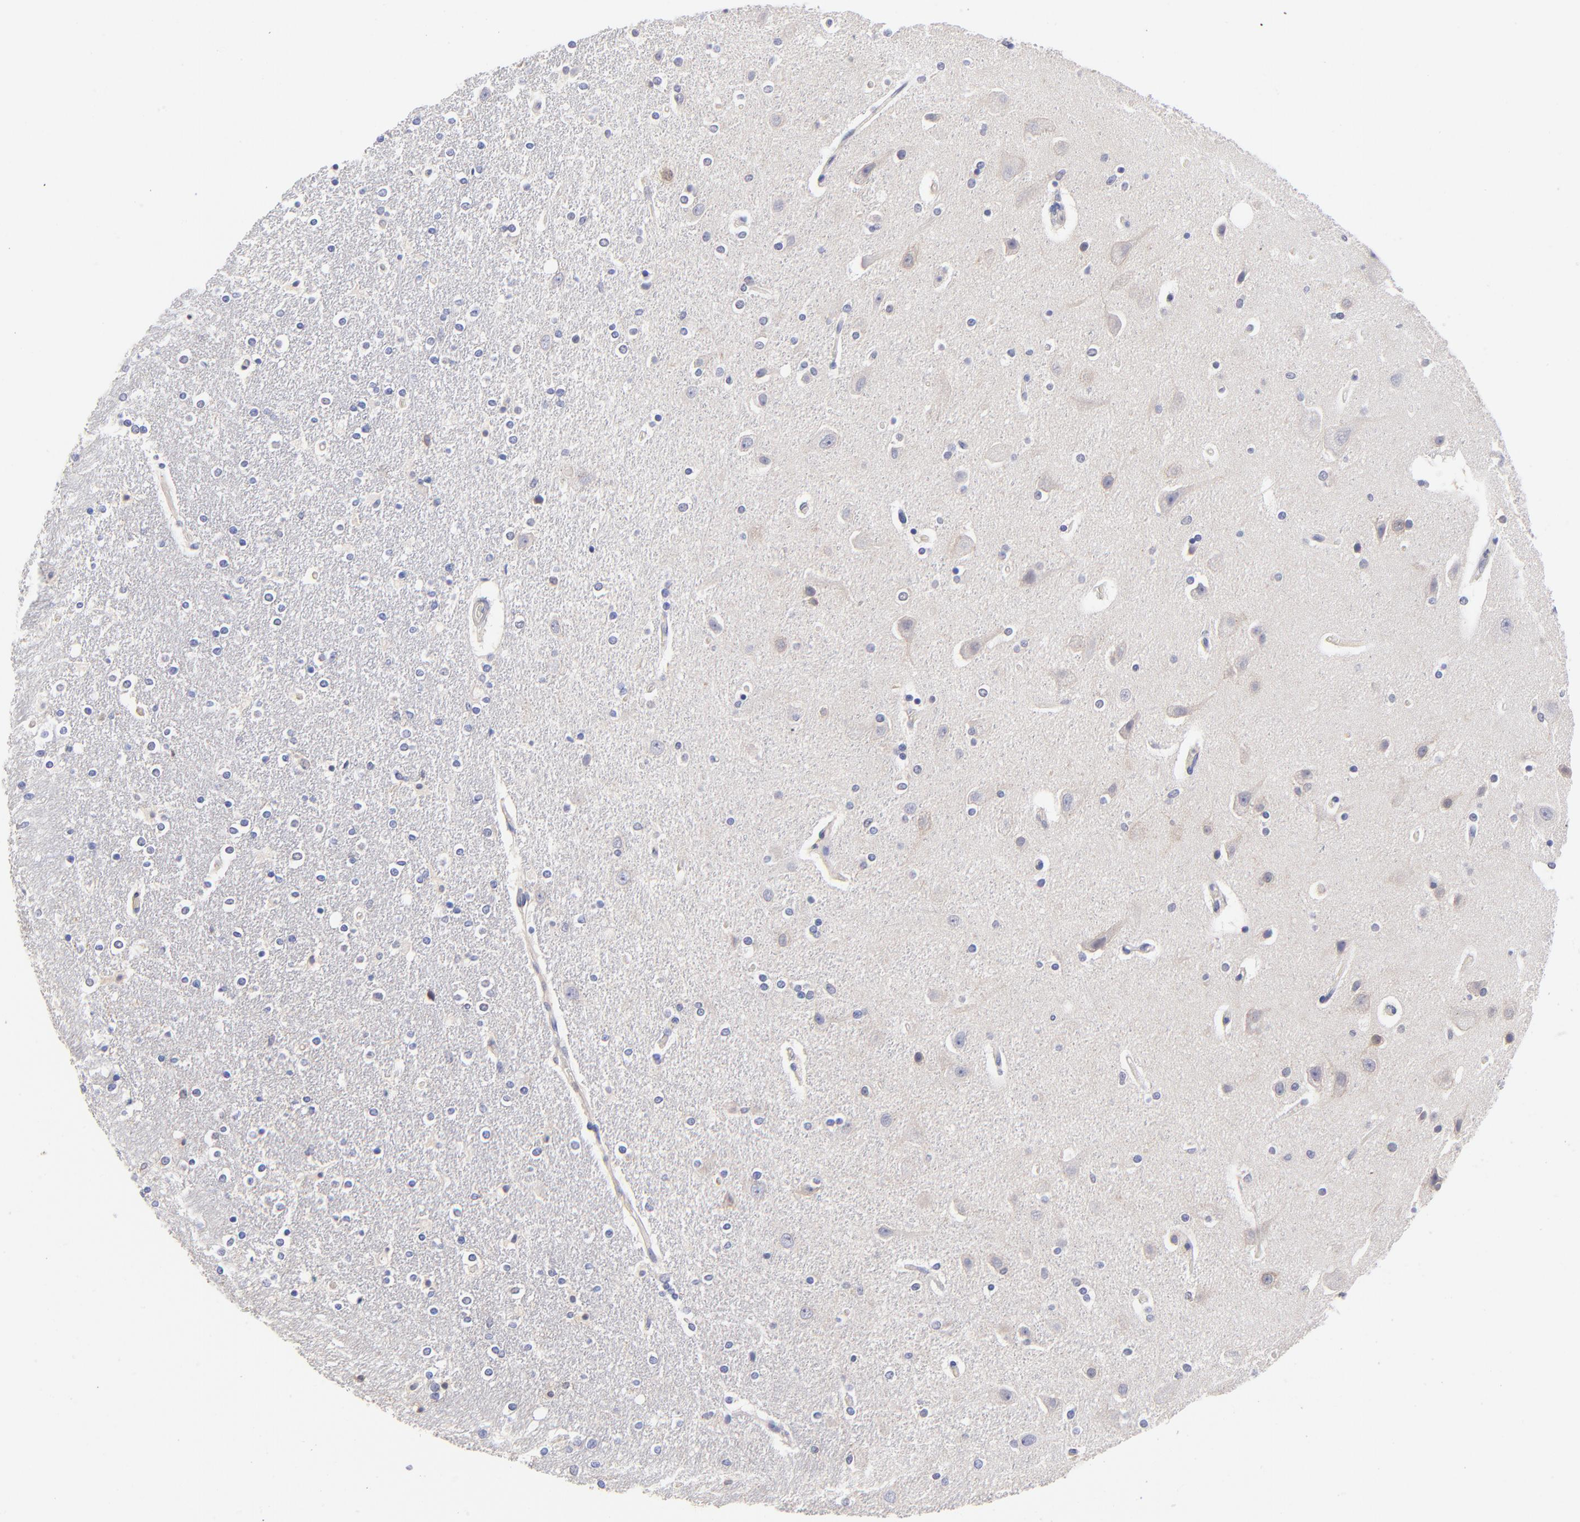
{"staining": {"intensity": "negative", "quantity": "none", "location": "none"}, "tissue": "caudate", "cell_type": "Glial cells", "image_type": "normal", "snomed": [{"axis": "morphology", "description": "Normal tissue, NOS"}, {"axis": "topography", "description": "Lateral ventricle wall"}], "caption": "This is an immunohistochemistry photomicrograph of unremarkable caudate. There is no positivity in glial cells.", "gene": "DCTPP1", "patient": {"sex": "female", "age": 54}}